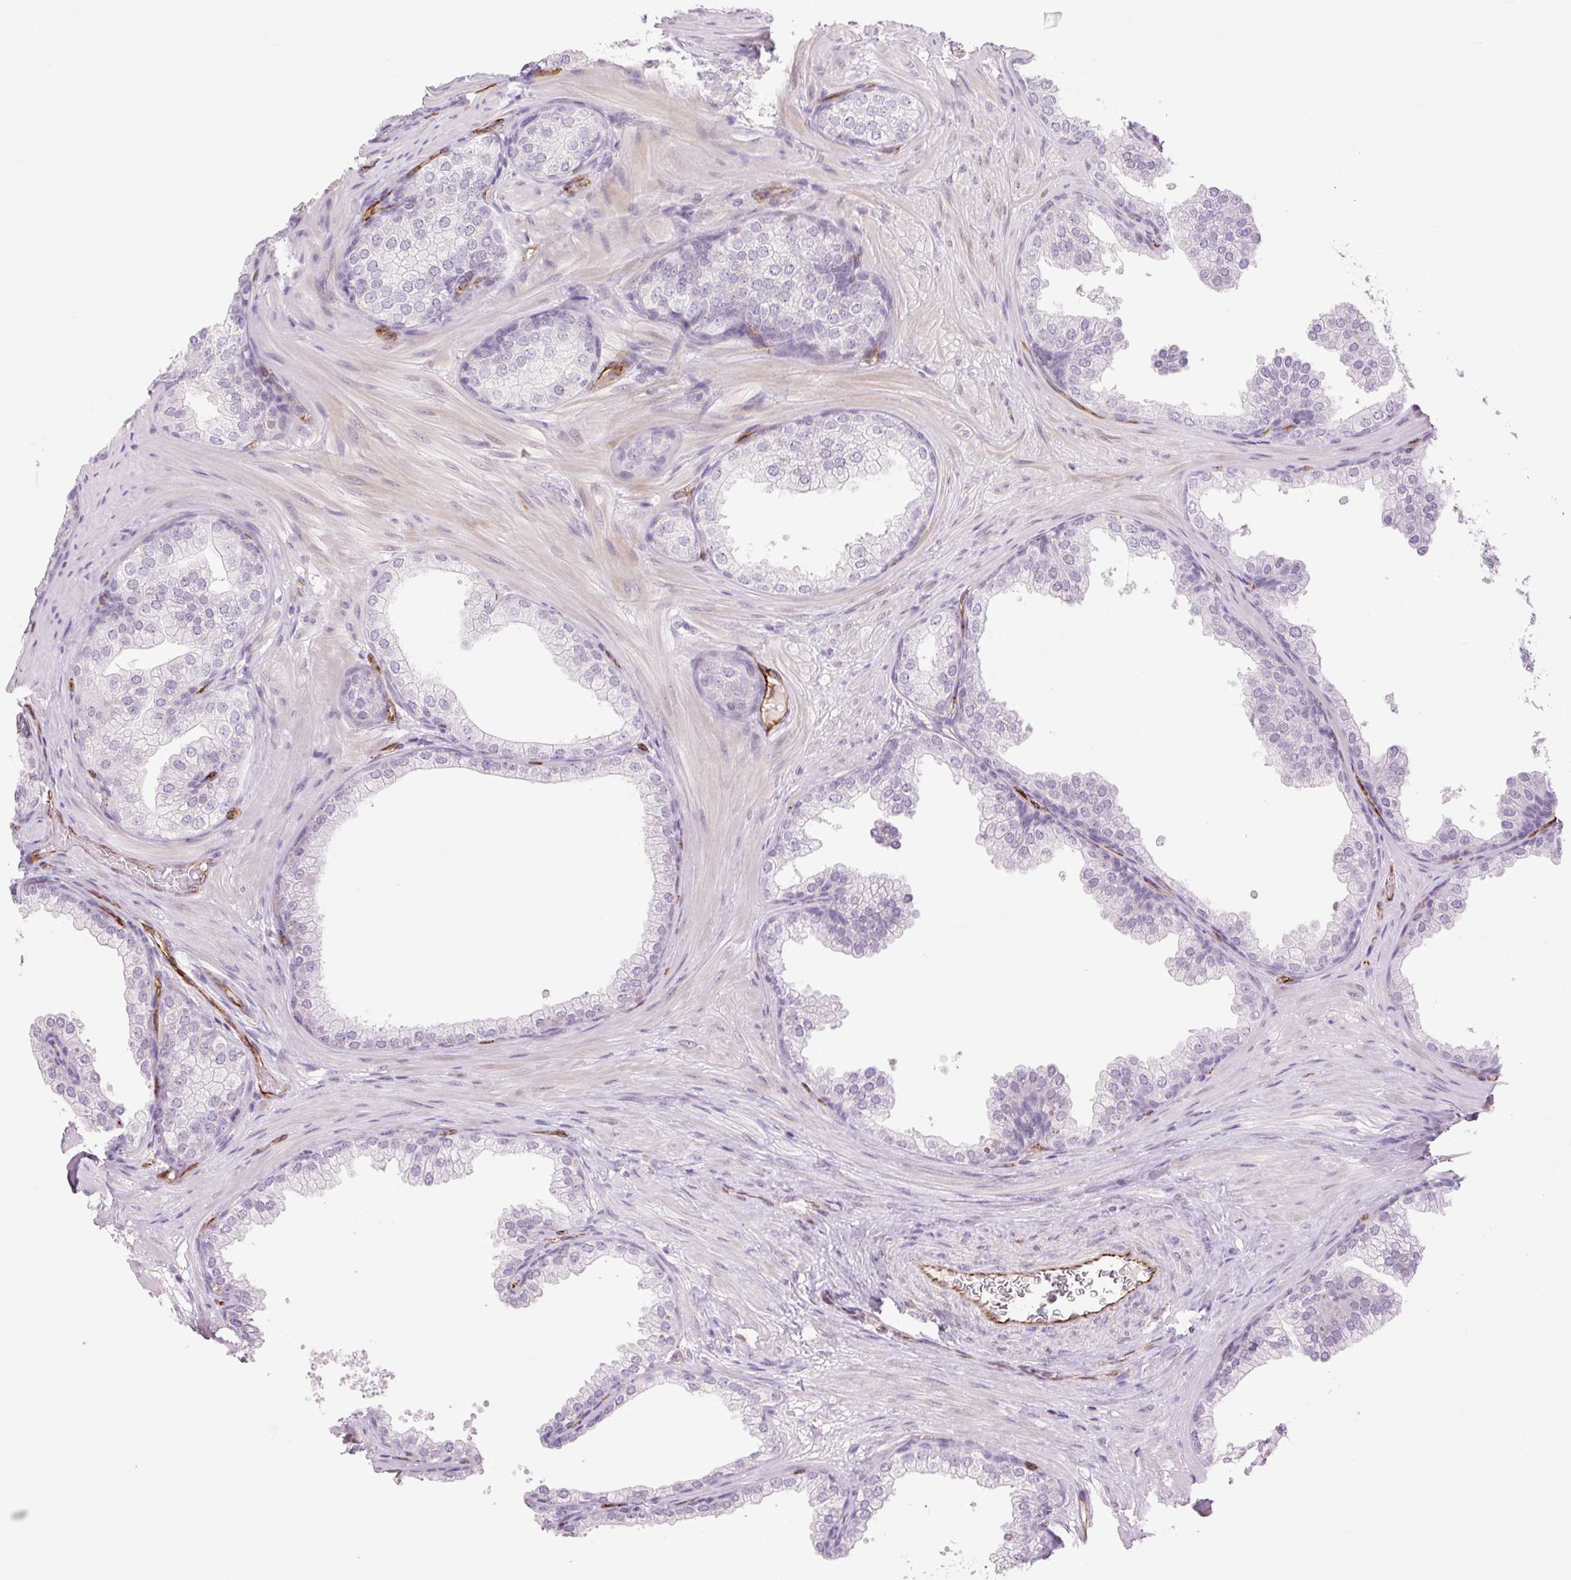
{"staining": {"intensity": "negative", "quantity": "none", "location": "none"}, "tissue": "prostate", "cell_type": "Glandular cells", "image_type": "normal", "snomed": [{"axis": "morphology", "description": "Normal tissue, NOS"}, {"axis": "topography", "description": "Prostate"}], "caption": "Prostate stained for a protein using immunohistochemistry demonstrates no staining glandular cells.", "gene": "ZFYVE21", "patient": {"sex": "male", "age": 37}}